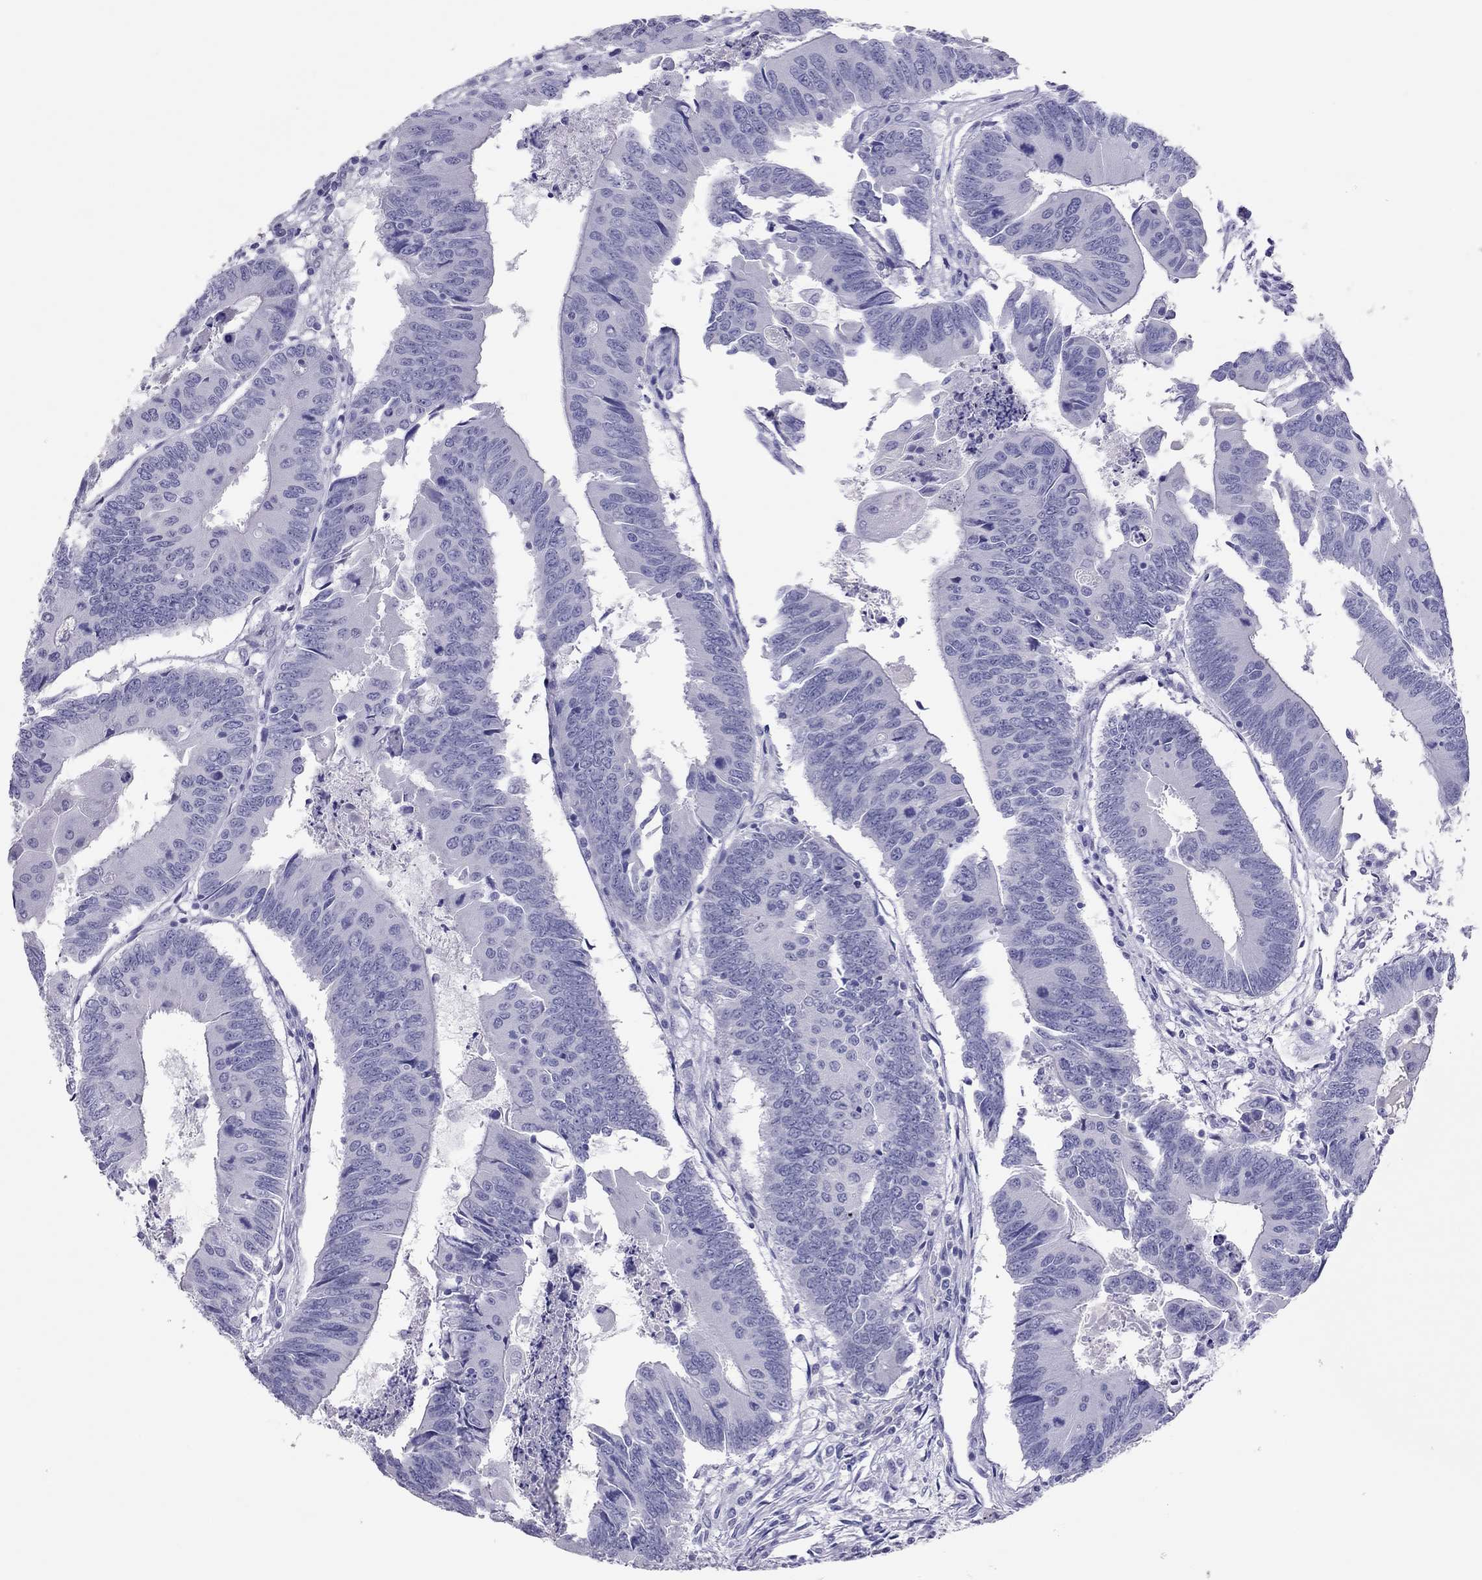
{"staining": {"intensity": "negative", "quantity": "none", "location": "none"}, "tissue": "colorectal cancer", "cell_type": "Tumor cells", "image_type": "cancer", "snomed": [{"axis": "morphology", "description": "Adenocarcinoma, NOS"}, {"axis": "topography", "description": "Rectum"}], "caption": "Immunohistochemistry image of human colorectal cancer (adenocarcinoma) stained for a protein (brown), which demonstrates no staining in tumor cells.", "gene": "TSHB", "patient": {"sex": "male", "age": 67}}